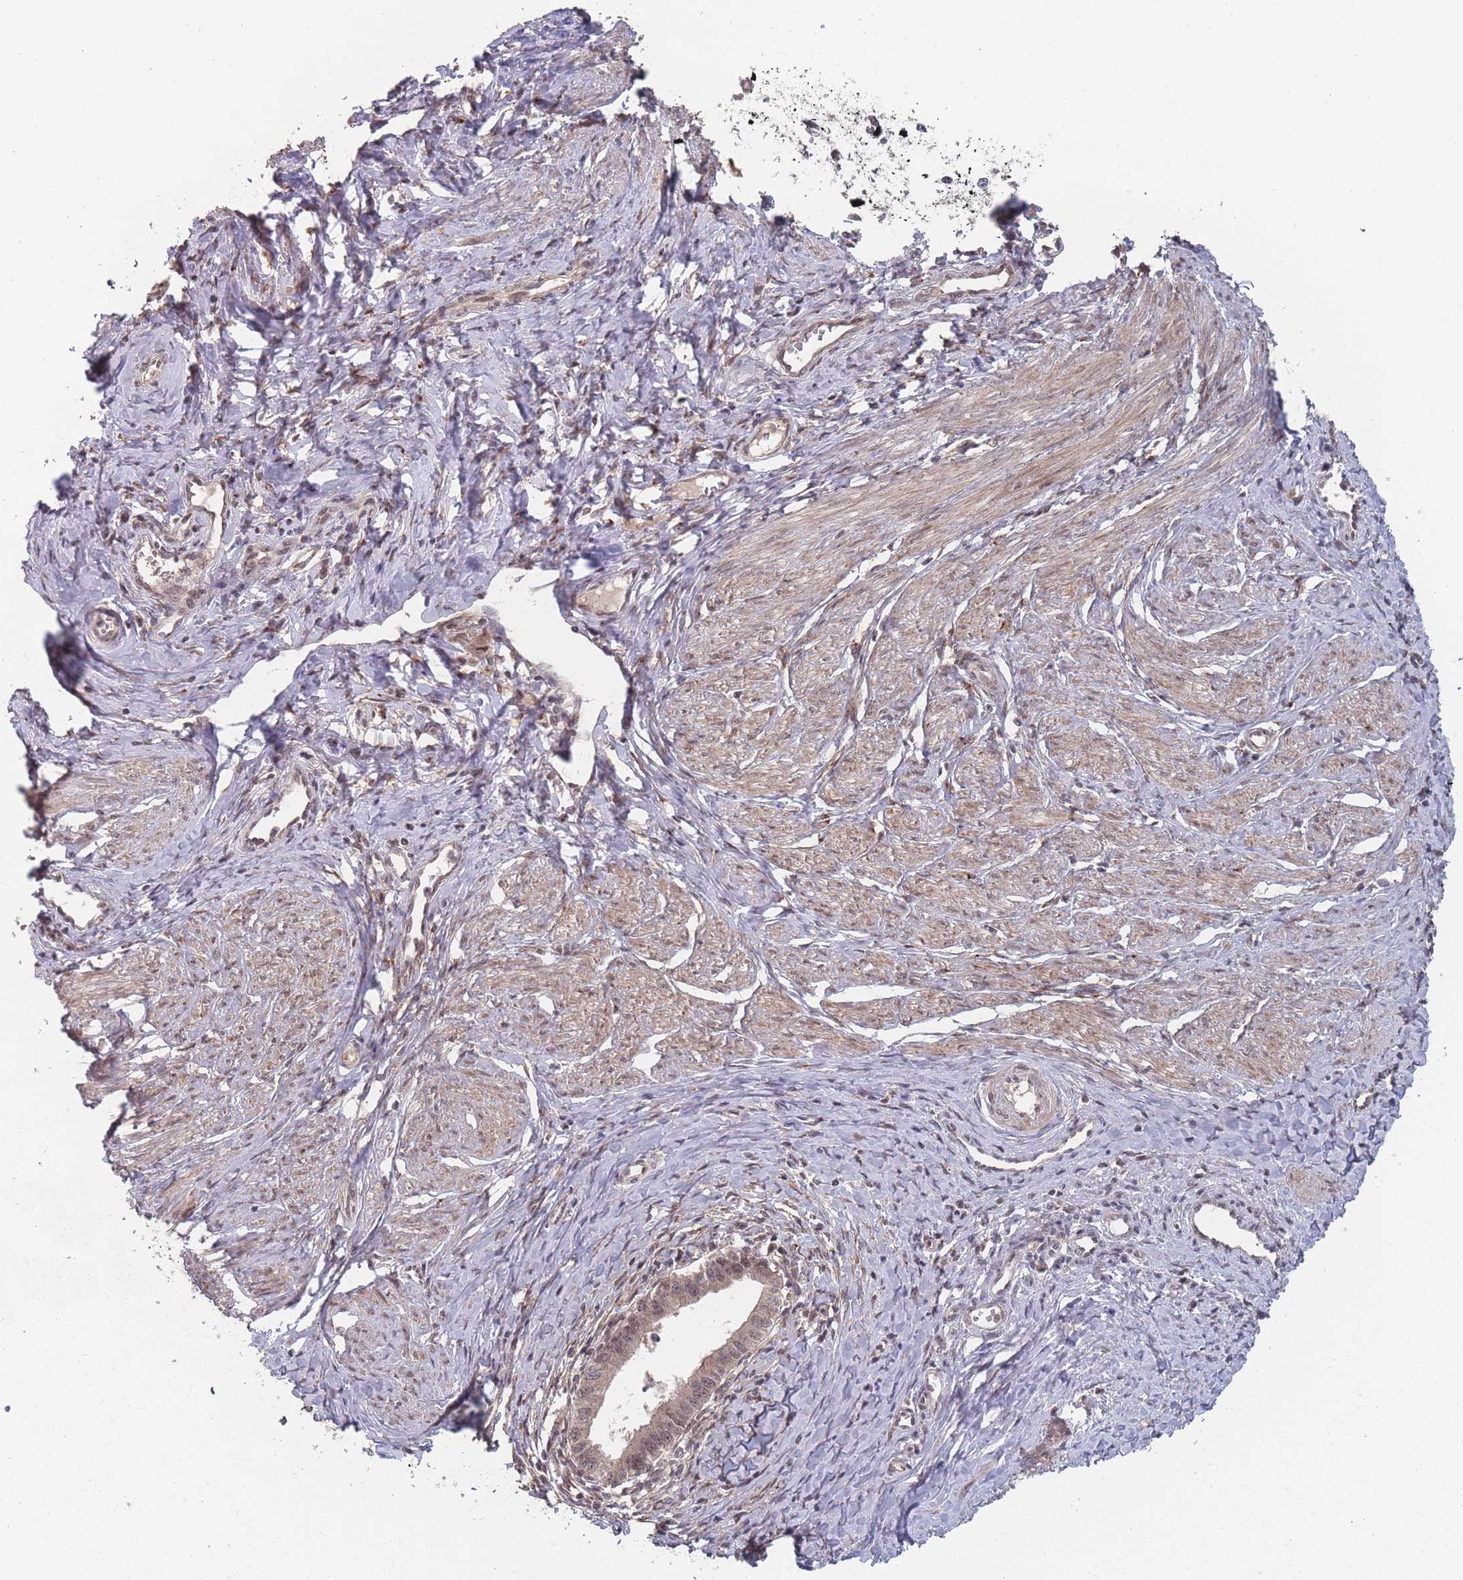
{"staining": {"intensity": "moderate", "quantity": ">75%", "location": "nuclear"}, "tissue": "cervical cancer", "cell_type": "Tumor cells", "image_type": "cancer", "snomed": [{"axis": "morphology", "description": "Adenocarcinoma, NOS"}, {"axis": "topography", "description": "Cervix"}], "caption": "About >75% of tumor cells in adenocarcinoma (cervical) demonstrate moderate nuclear protein expression as visualized by brown immunohistochemical staining.", "gene": "CNTRL", "patient": {"sex": "female", "age": 36}}